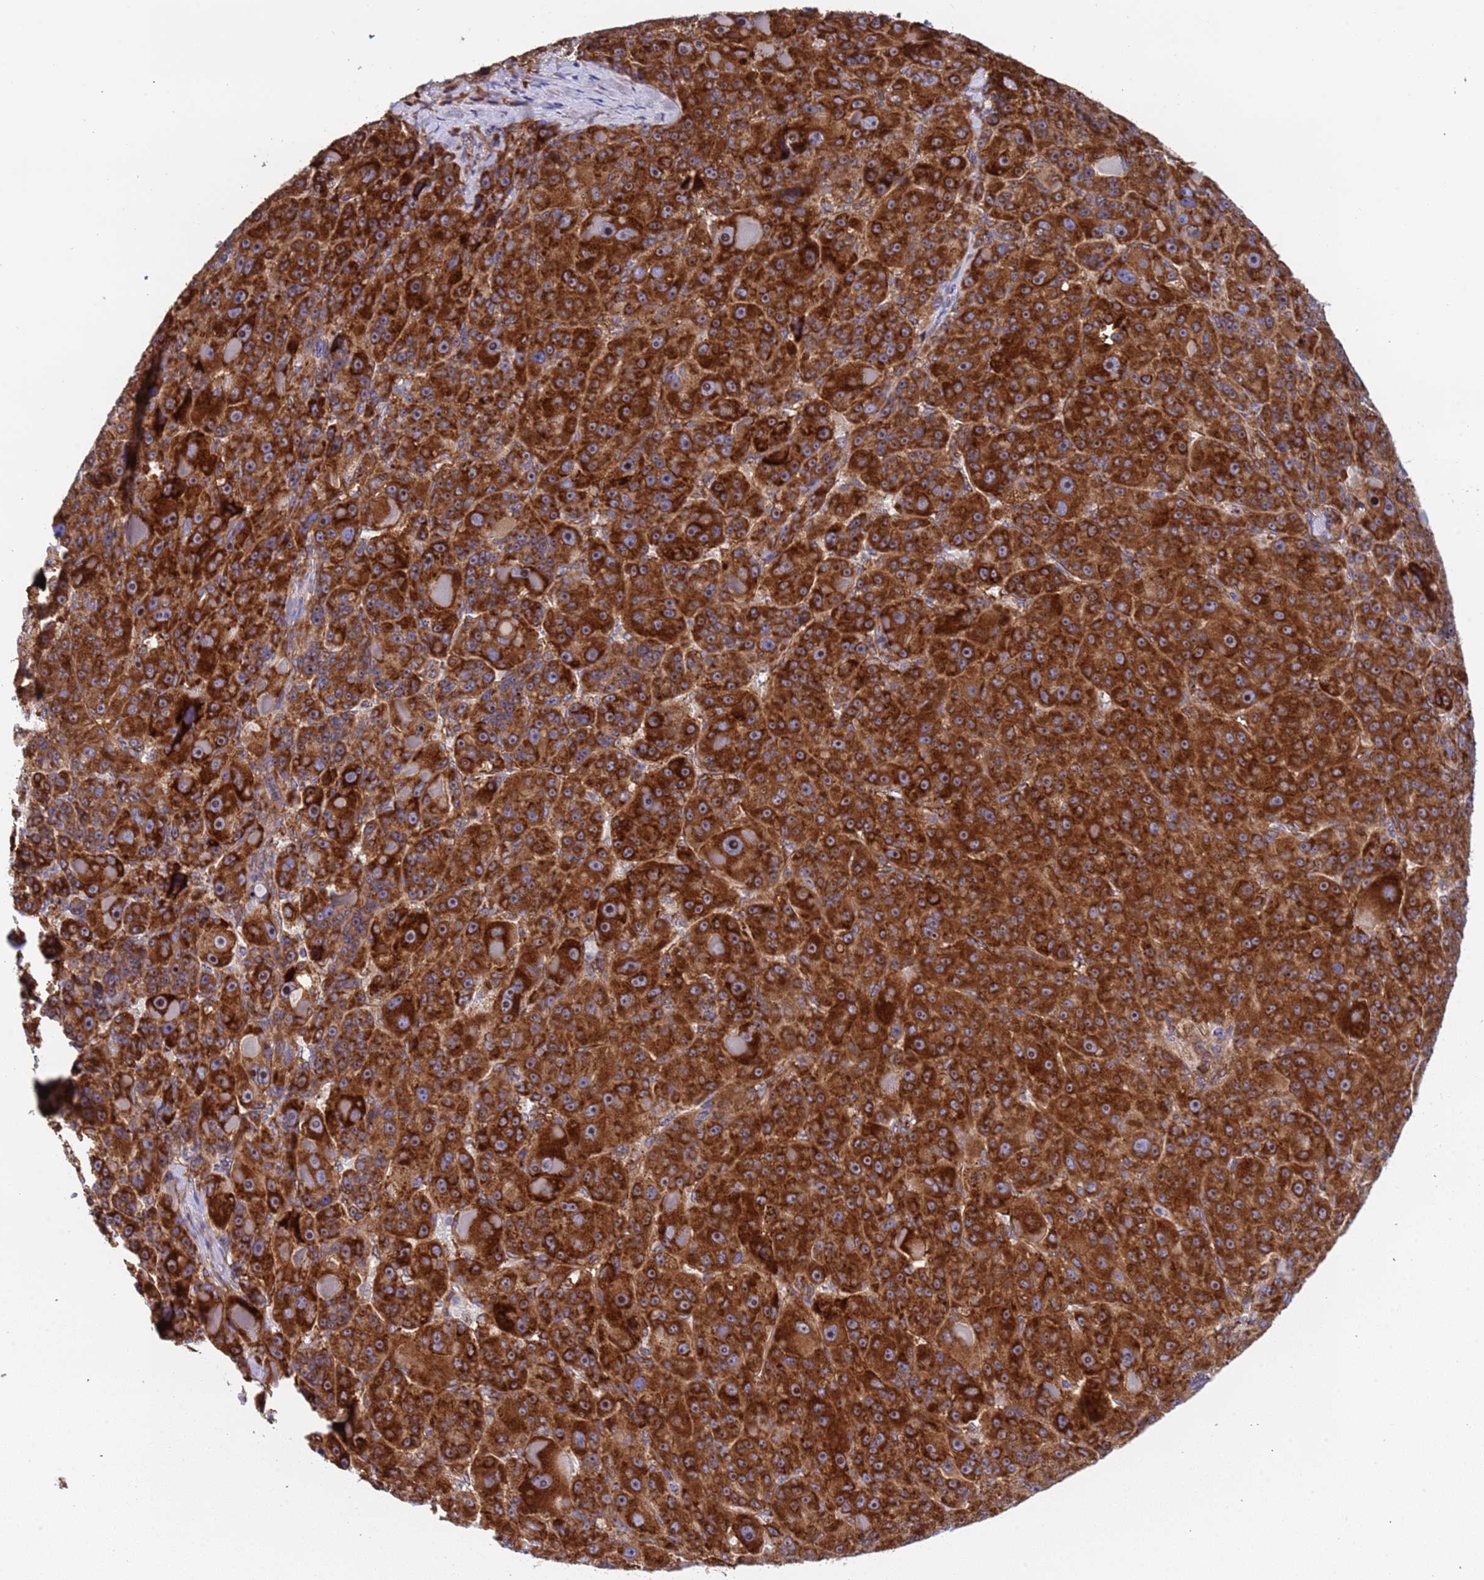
{"staining": {"intensity": "strong", "quantity": ">75%", "location": "cytoplasmic/membranous,nuclear"}, "tissue": "liver cancer", "cell_type": "Tumor cells", "image_type": "cancer", "snomed": [{"axis": "morphology", "description": "Carcinoma, Hepatocellular, NOS"}, {"axis": "topography", "description": "Liver"}], "caption": "DAB (3,3'-diaminobenzidine) immunohistochemical staining of human liver hepatocellular carcinoma exhibits strong cytoplasmic/membranous and nuclear protein expression in approximately >75% of tumor cells.", "gene": "RPL36", "patient": {"sex": "male", "age": 76}}